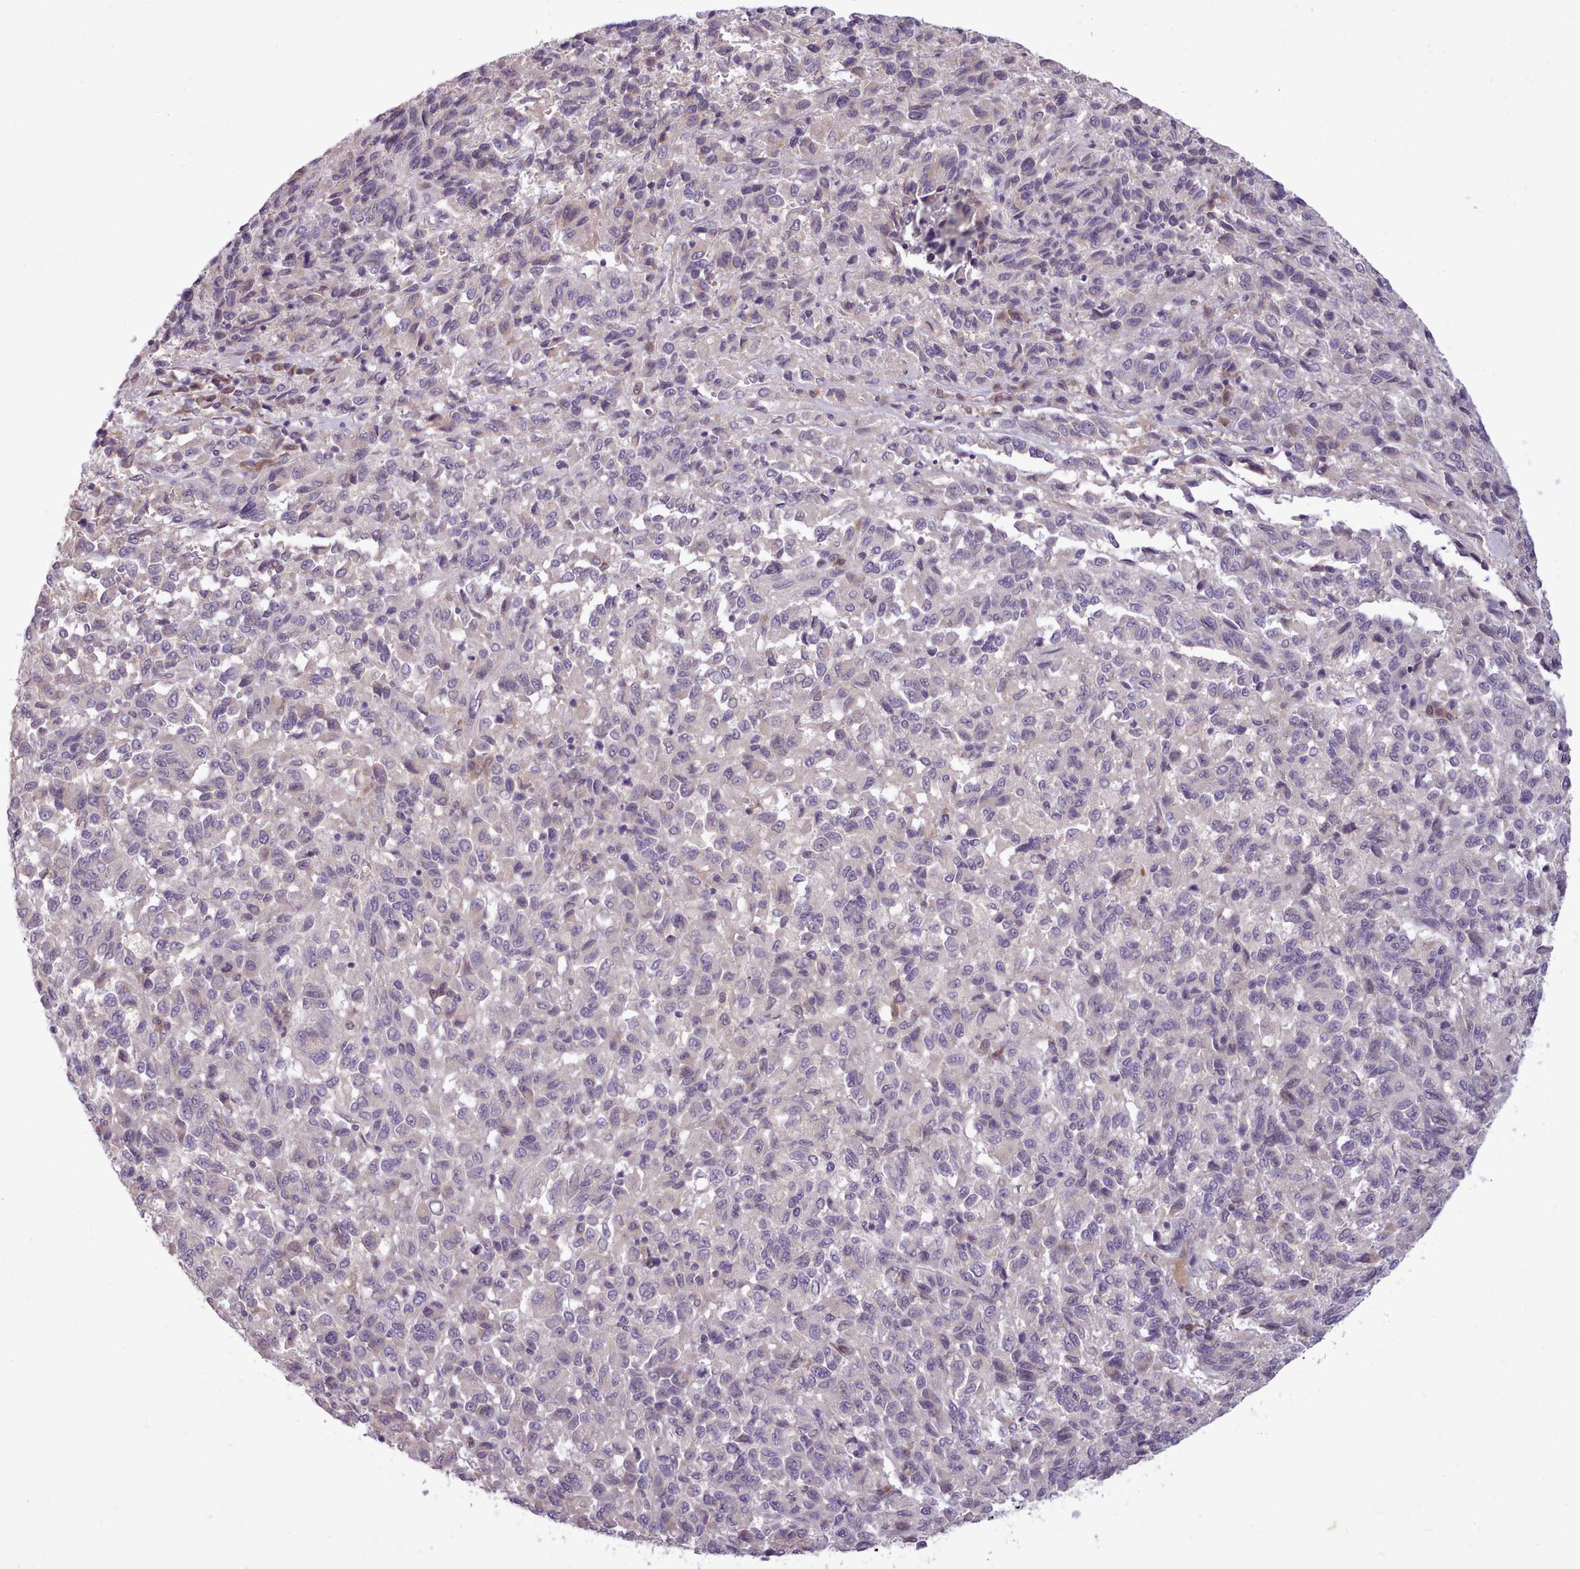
{"staining": {"intensity": "negative", "quantity": "none", "location": "none"}, "tissue": "melanoma", "cell_type": "Tumor cells", "image_type": "cancer", "snomed": [{"axis": "morphology", "description": "Malignant melanoma, Metastatic site"}, {"axis": "topography", "description": "Lung"}], "caption": "Tumor cells are negative for protein expression in human melanoma.", "gene": "NMRK1", "patient": {"sex": "male", "age": 64}}